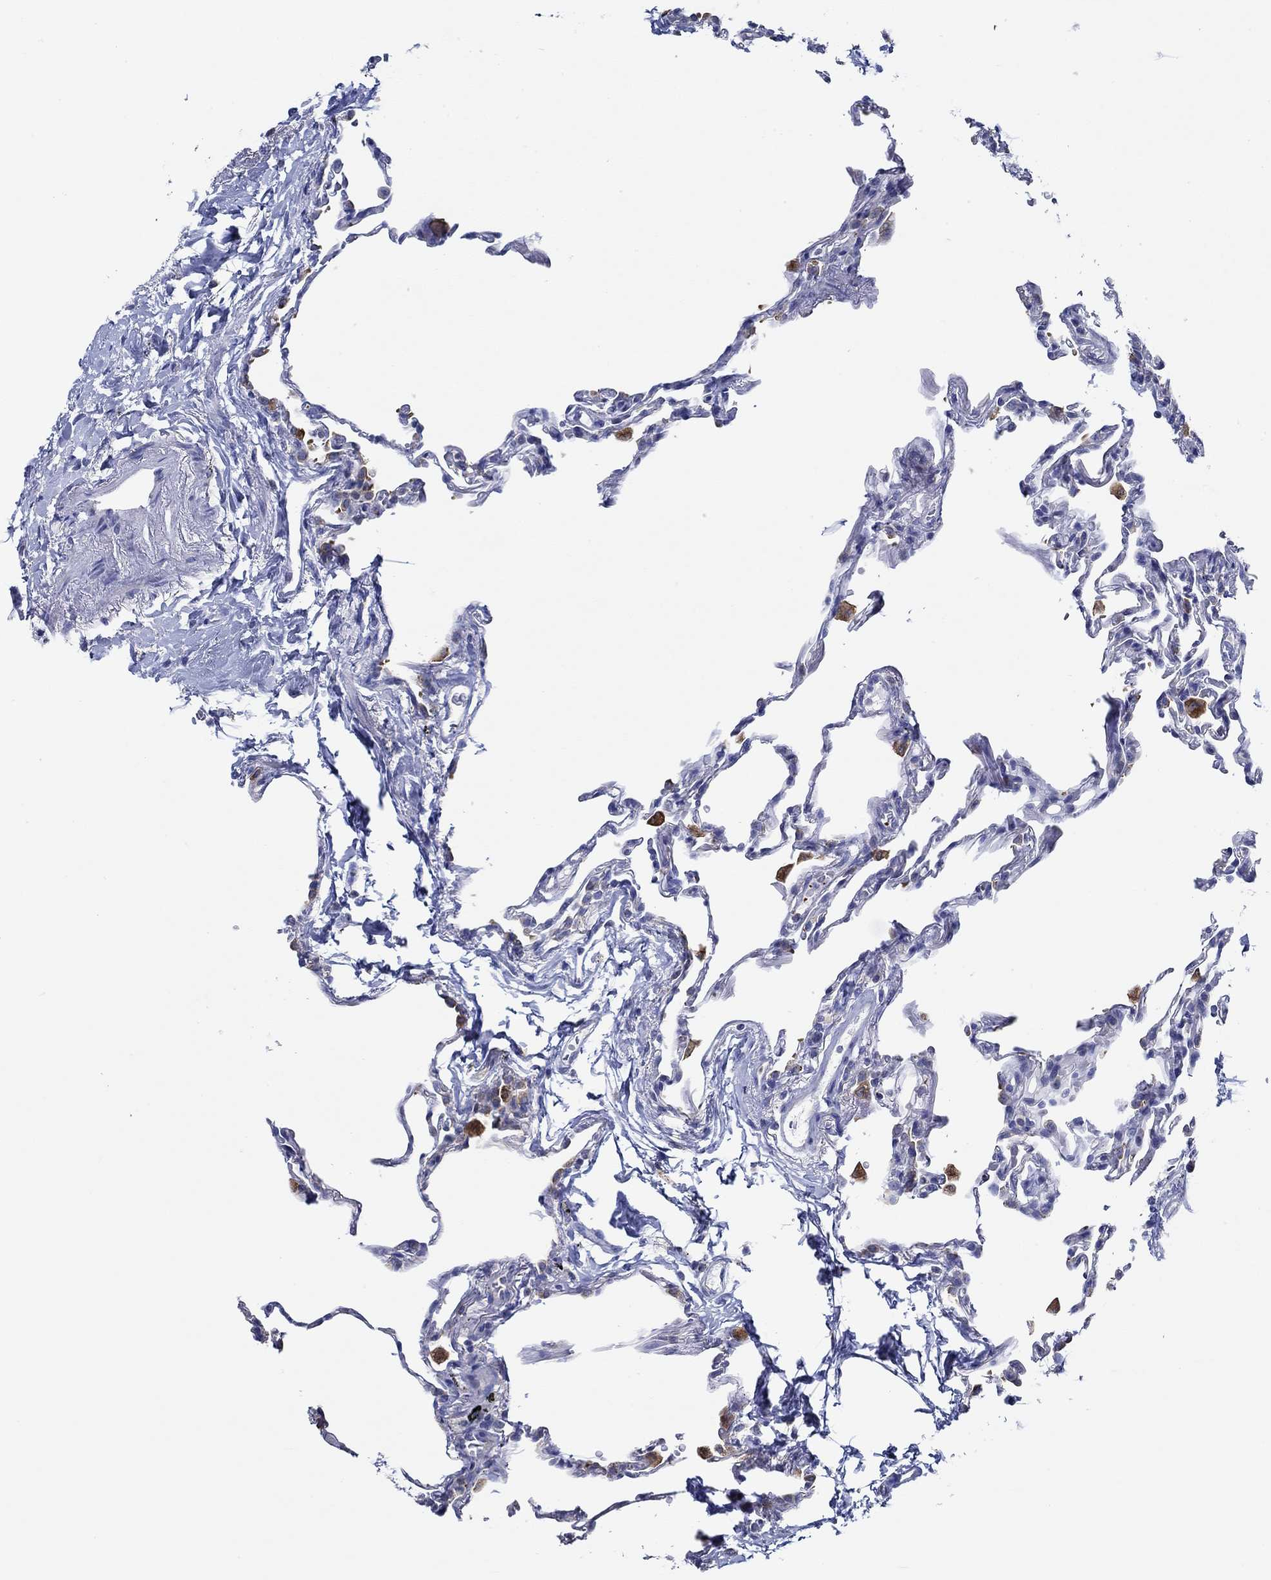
{"staining": {"intensity": "negative", "quantity": "none", "location": "none"}, "tissue": "lung", "cell_type": "Alveolar cells", "image_type": "normal", "snomed": [{"axis": "morphology", "description": "Normal tissue, NOS"}, {"axis": "topography", "description": "Lung"}], "caption": "Image shows no protein staining in alveolar cells of benign lung.", "gene": "SLC27A3", "patient": {"sex": "female", "age": 57}}